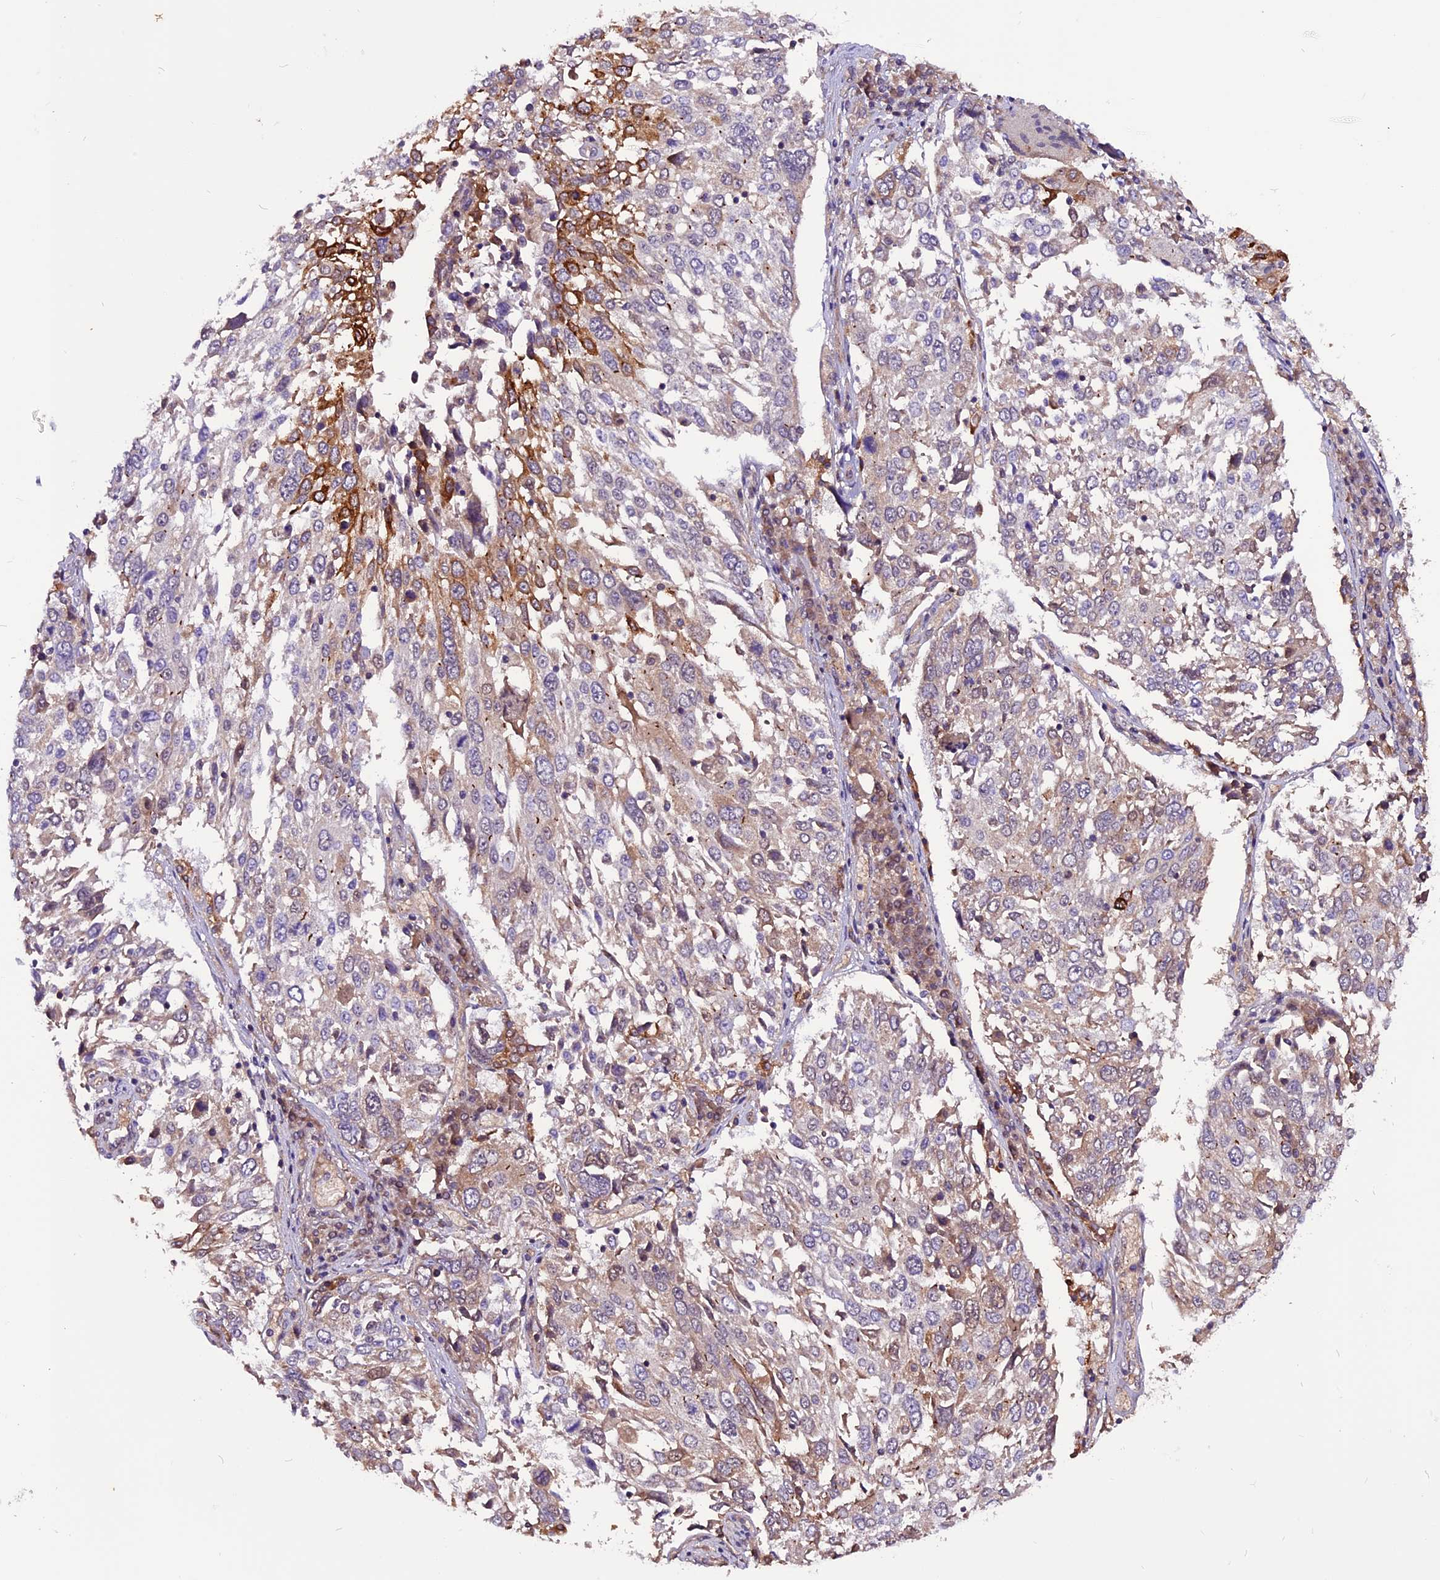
{"staining": {"intensity": "strong", "quantity": "<25%", "location": "cytoplasmic/membranous"}, "tissue": "lung cancer", "cell_type": "Tumor cells", "image_type": "cancer", "snomed": [{"axis": "morphology", "description": "Squamous cell carcinoma, NOS"}, {"axis": "topography", "description": "Lung"}], "caption": "Tumor cells reveal strong cytoplasmic/membranous positivity in approximately <25% of cells in squamous cell carcinoma (lung). Immunohistochemistry (ihc) stains the protein in brown and the nuclei are stained blue.", "gene": "RINL", "patient": {"sex": "male", "age": 65}}